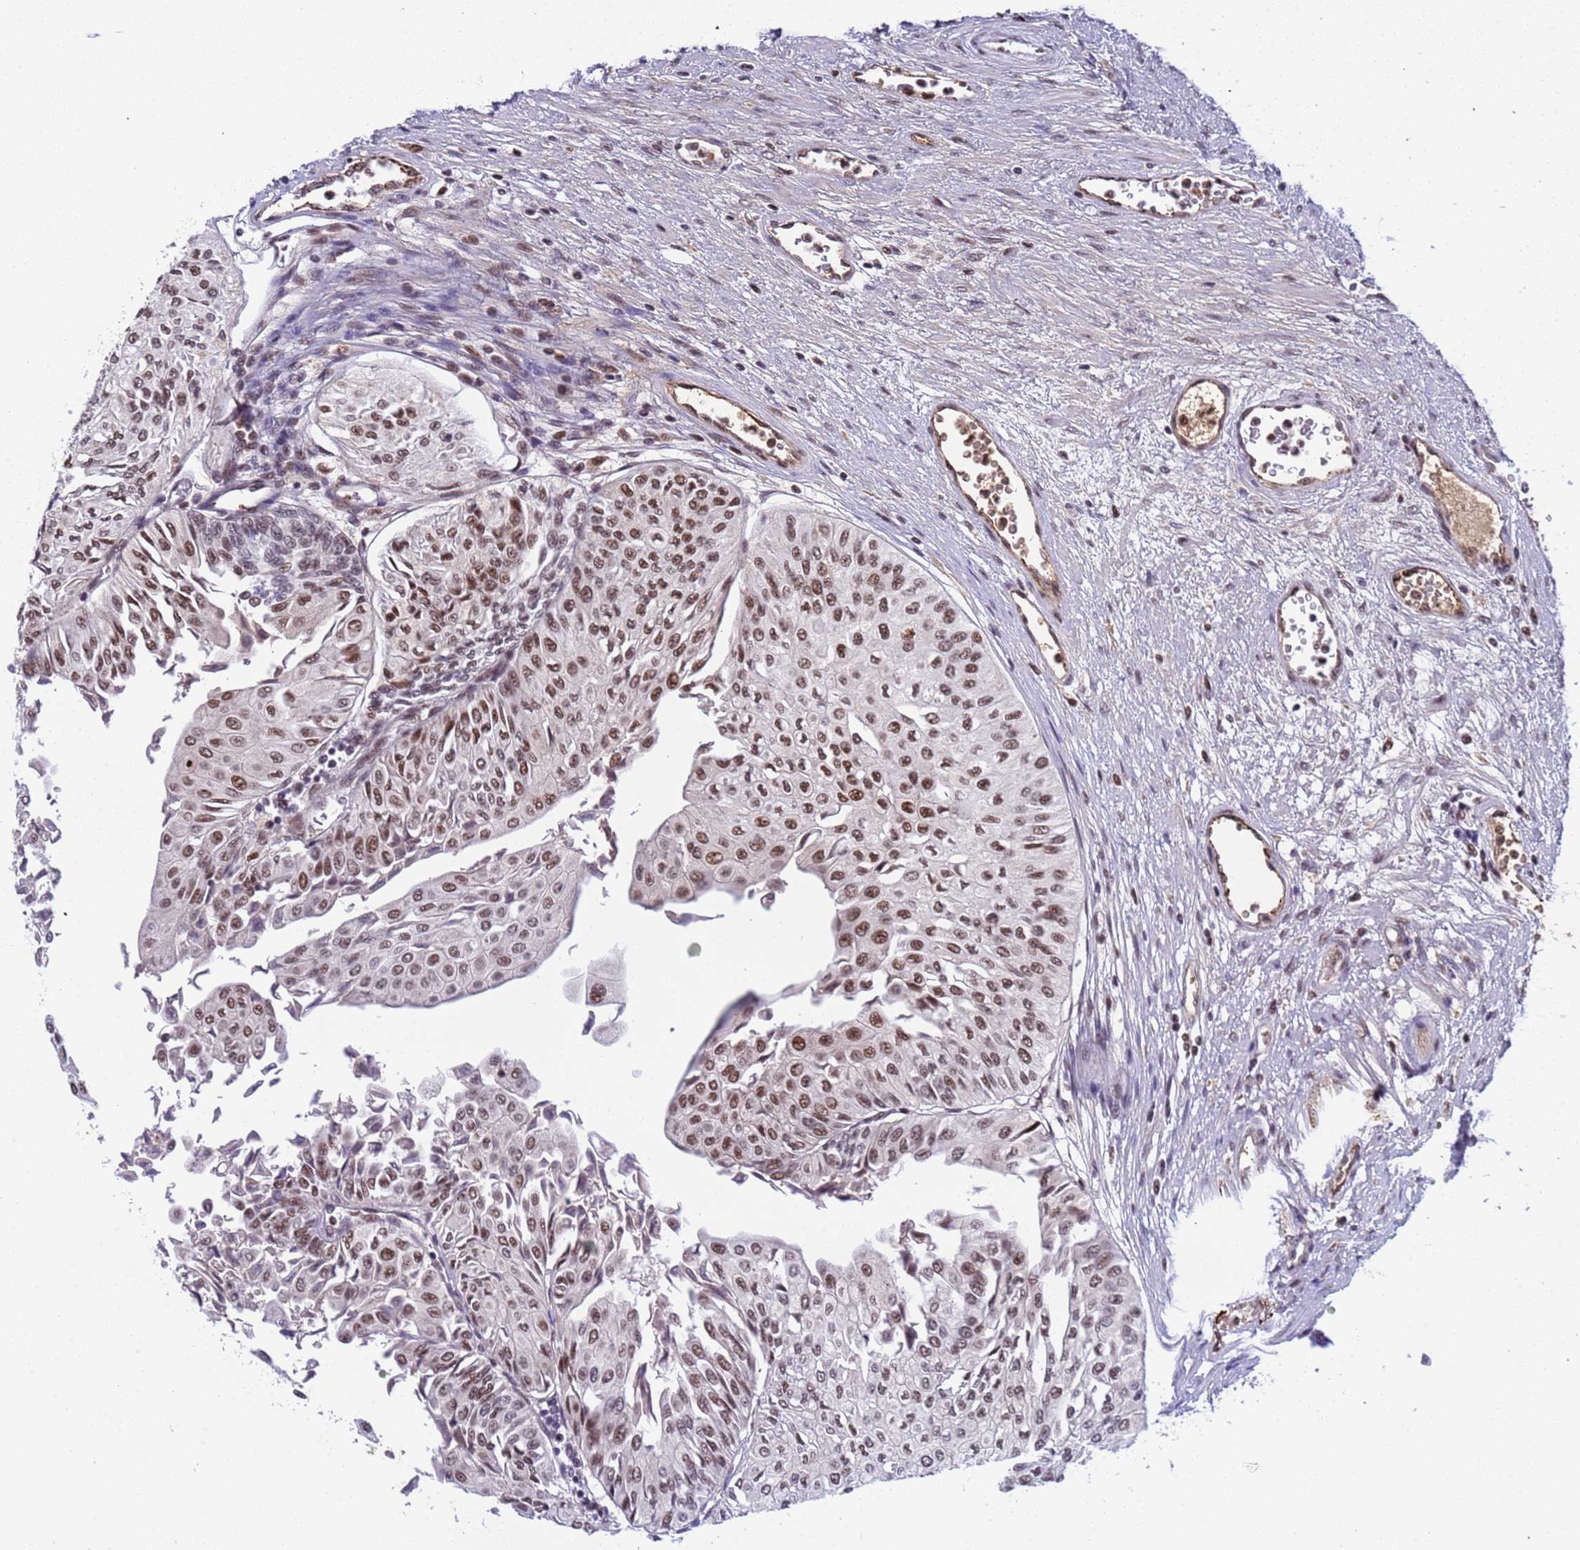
{"staining": {"intensity": "moderate", "quantity": ">75%", "location": "nuclear"}, "tissue": "urothelial cancer", "cell_type": "Tumor cells", "image_type": "cancer", "snomed": [{"axis": "morphology", "description": "Urothelial carcinoma, Low grade"}, {"axis": "topography", "description": "Urinary bladder"}], "caption": "A high-resolution histopathology image shows immunohistochemistry (IHC) staining of urothelial cancer, which shows moderate nuclear expression in approximately >75% of tumor cells.", "gene": "SRRT", "patient": {"sex": "male", "age": 67}}